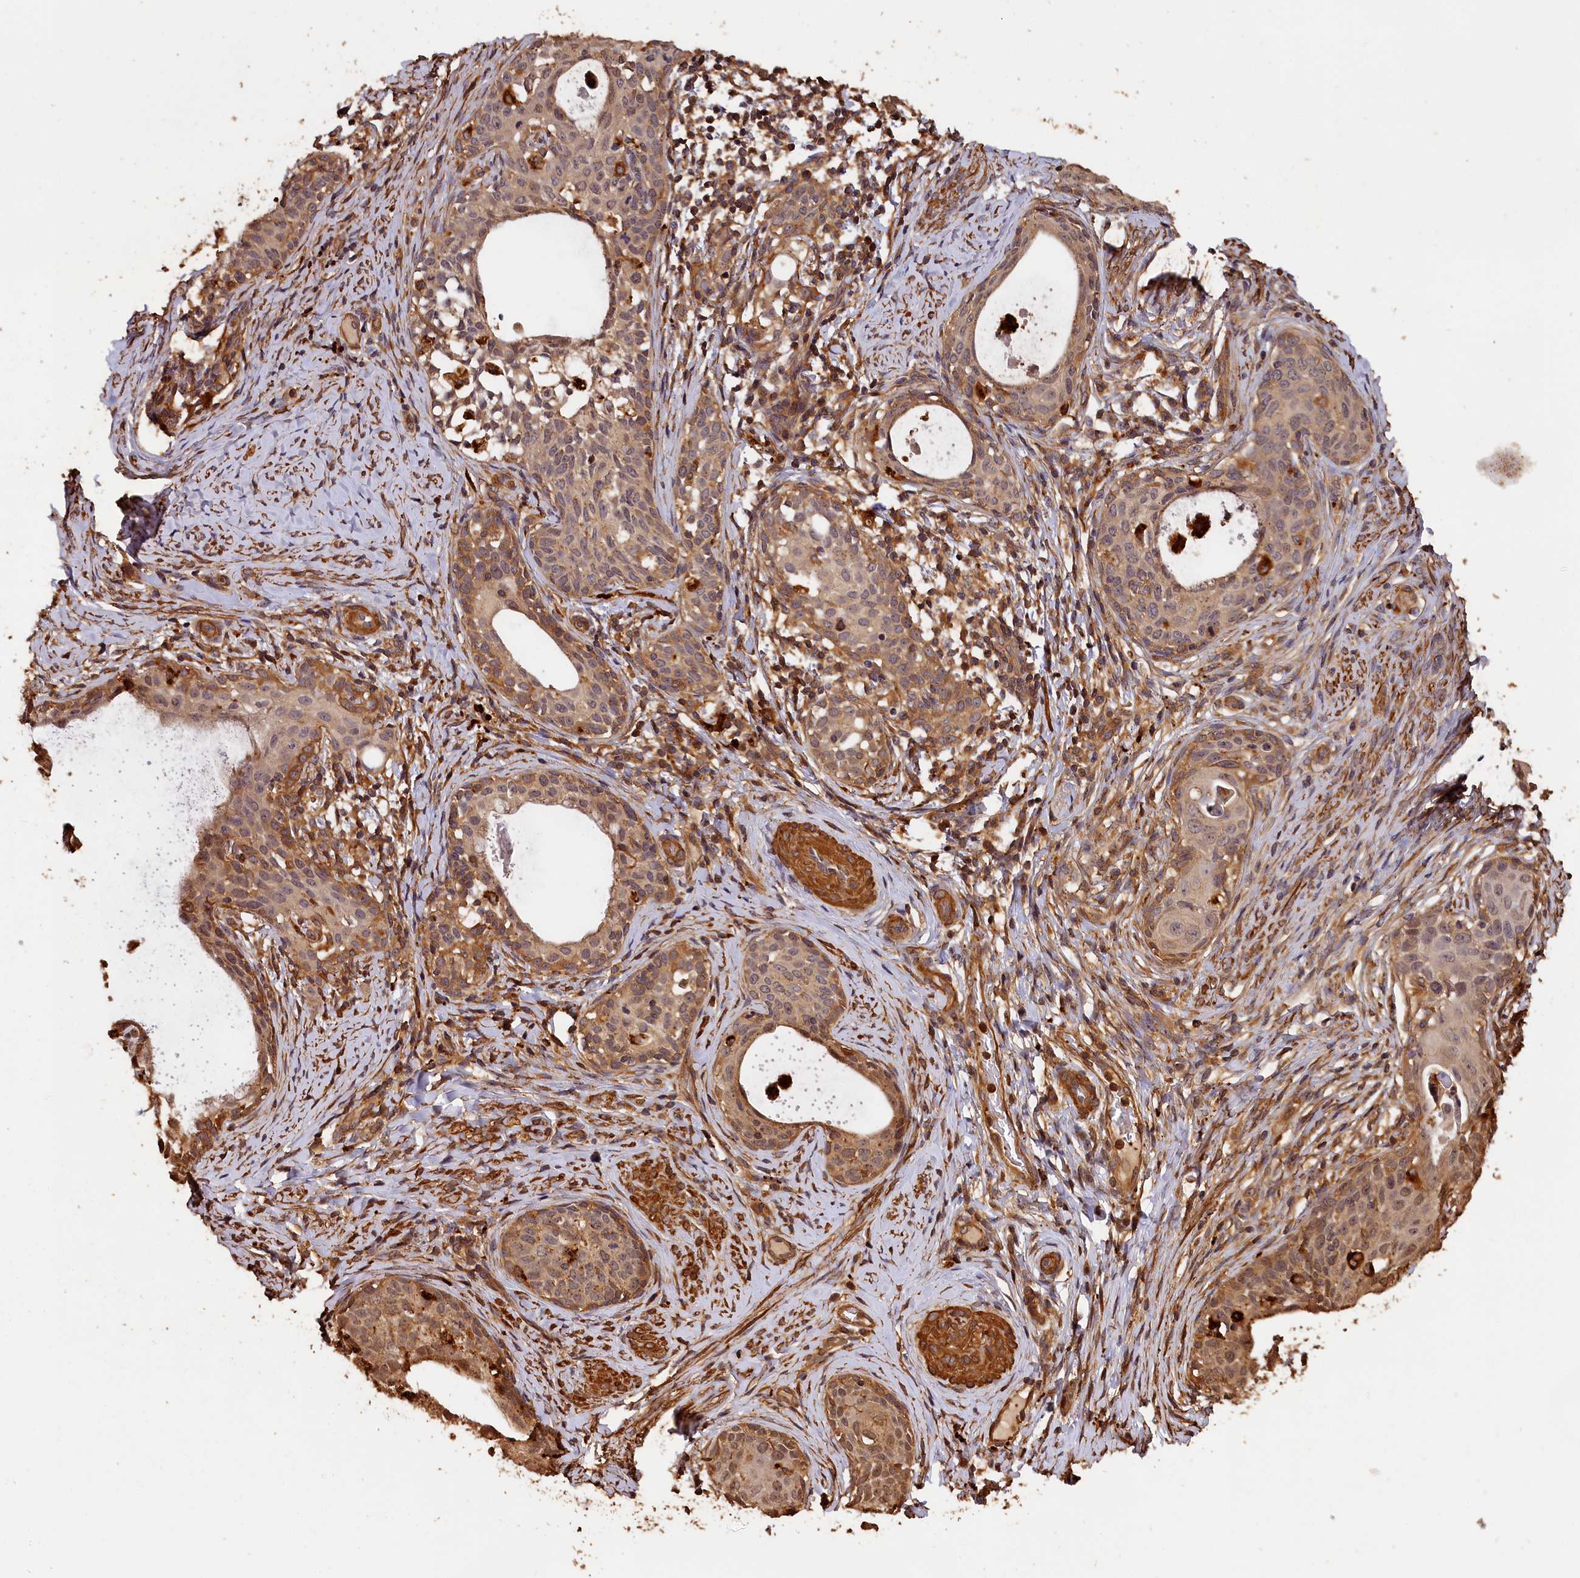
{"staining": {"intensity": "moderate", "quantity": "25%-75%", "location": "cytoplasmic/membranous,nuclear"}, "tissue": "cervical cancer", "cell_type": "Tumor cells", "image_type": "cancer", "snomed": [{"axis": "morphology", "description": "Squamous cell carcinoma, NOS"}, {"axis": "morphology", "description": "Adenocarcinoma, NOS"}, {"axis": "topography", "description": "Cervix"}], "caption": "Protein expression analysis of human adenocarcinoma (cervical) reveals moderate cytoplasmic/membranous and nuclear positivity in about 25%-75% of tumor cells.", "gene": "MMP15", "patient": {"sex": "female", "age": 52}}